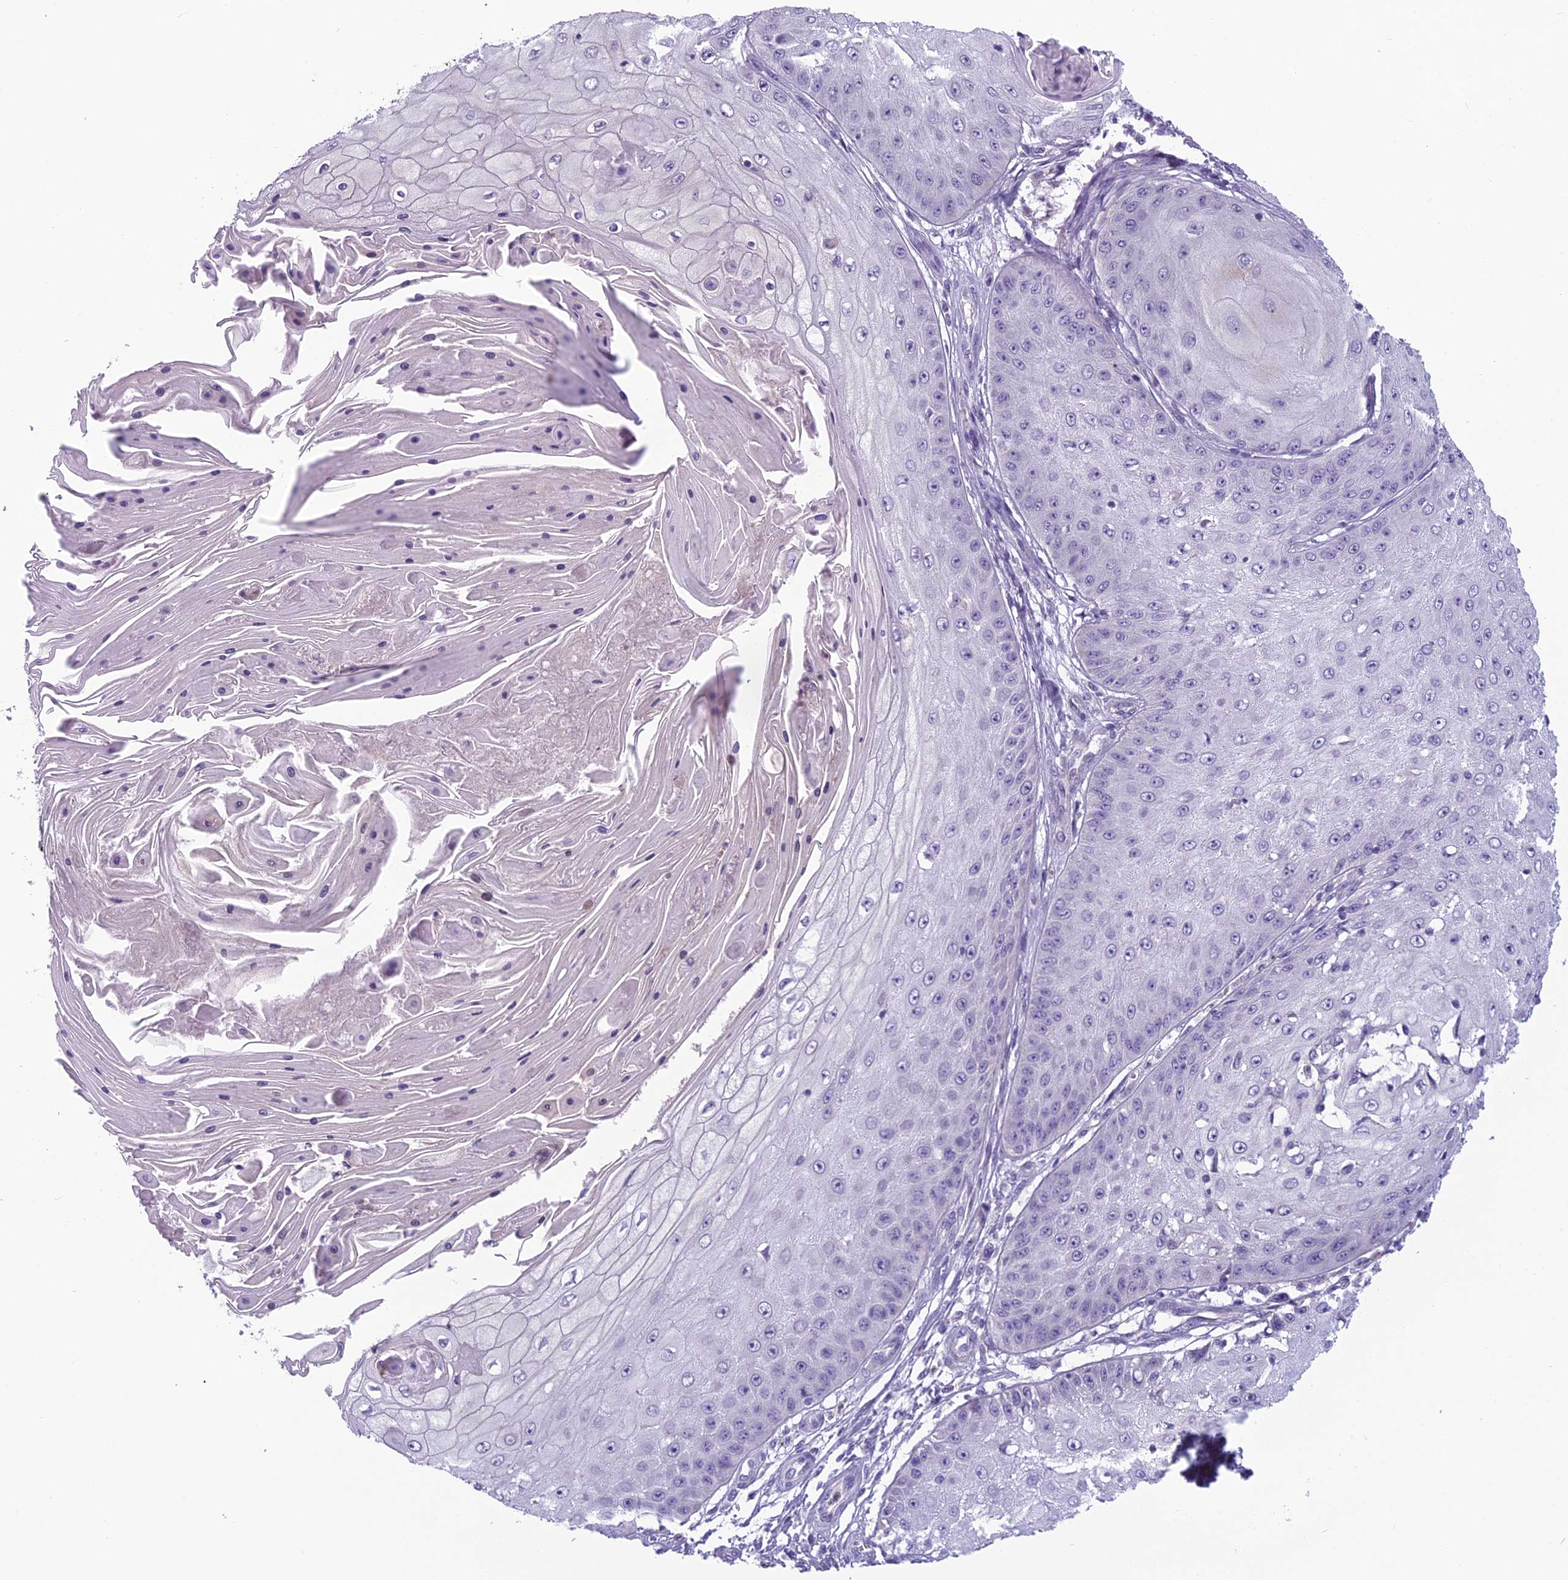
{"staining": {"intensity": "negative", "quantity": "none", "location": "none"}, "tissue": "skin cancer", "cell_type": "Tumor cells", "image_type": "cancer", "snomed": [{"axis": "morphology", "description": "Squamous cell carcinoma, NOS"}, {"axis": "topography", "description": "Skin"}], "caption": "Protein analysis of skin cancer reveals no significant staining in tumor cells. Brightfield microscopy of immunohistochemistry stained with DAB (brown) and hematoxylin (blue), captured at high magnification.", "gene": "ENSG00000188897", "patient": {"sex": "male", "age": 70}}